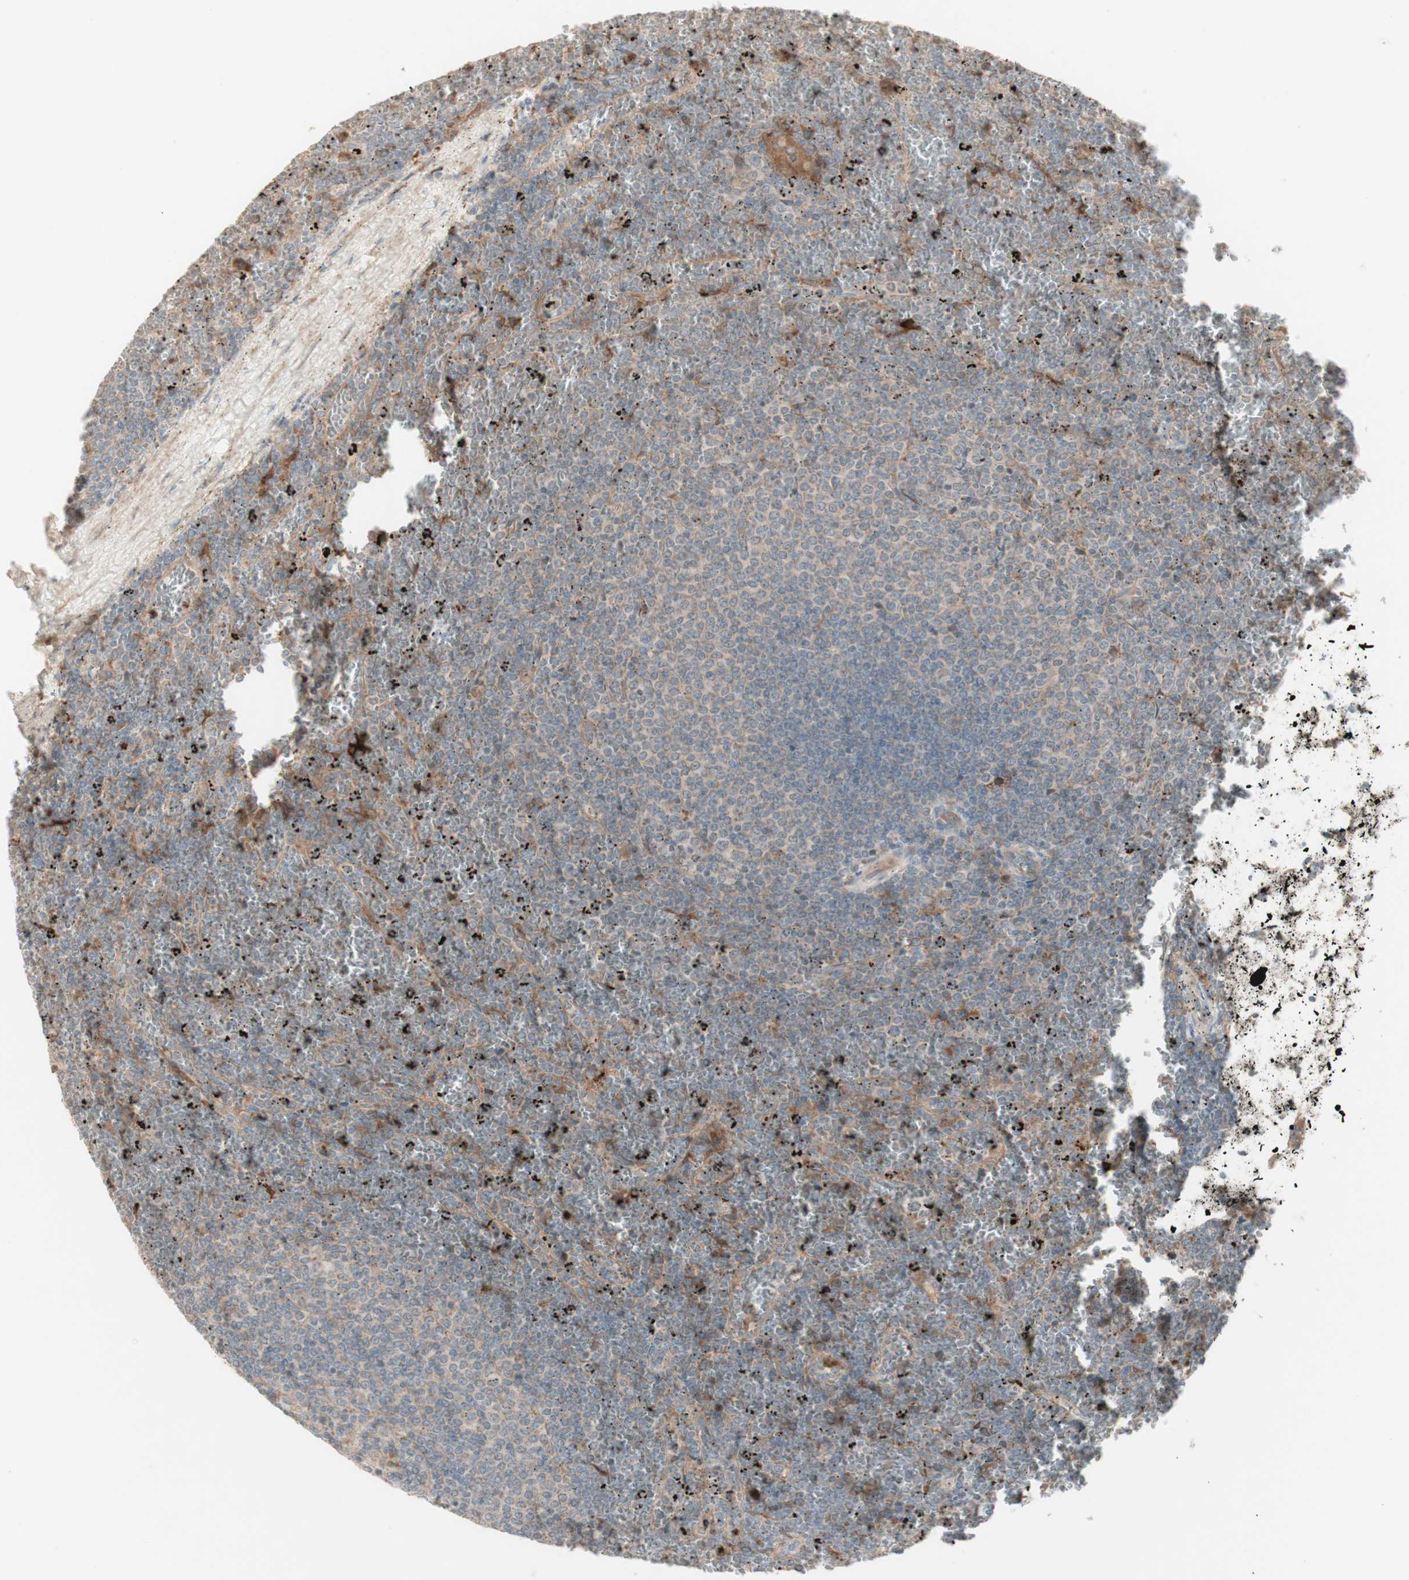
{"staining": {"intensity": "weak", "quantity": ">75%", "location": "cytoplasmic/membranous"}, "tissue": "lymphoma", "cell_type": "Tumor cells", "image_type": "cancer", "snomed": [{"axis": "morphology", "description": "Malignant lymphoma, non-Hodgkin's type, Low grade"}, {"axis": "topography", "description": "Spleen"}], "caption": "Immunohistochemical staining of human lymphoma reveals low levels of weak cytoplasmic/membranous positivity in about >75% of tumor cells. Using DAB (3,3'-diaminobenzidine) (brown) and hematoxylin (blue) stains, captured at high magnification using brightfield microscopy.", "gene": "PTGER4", "patient": {"sex": "female", "age": 77}}